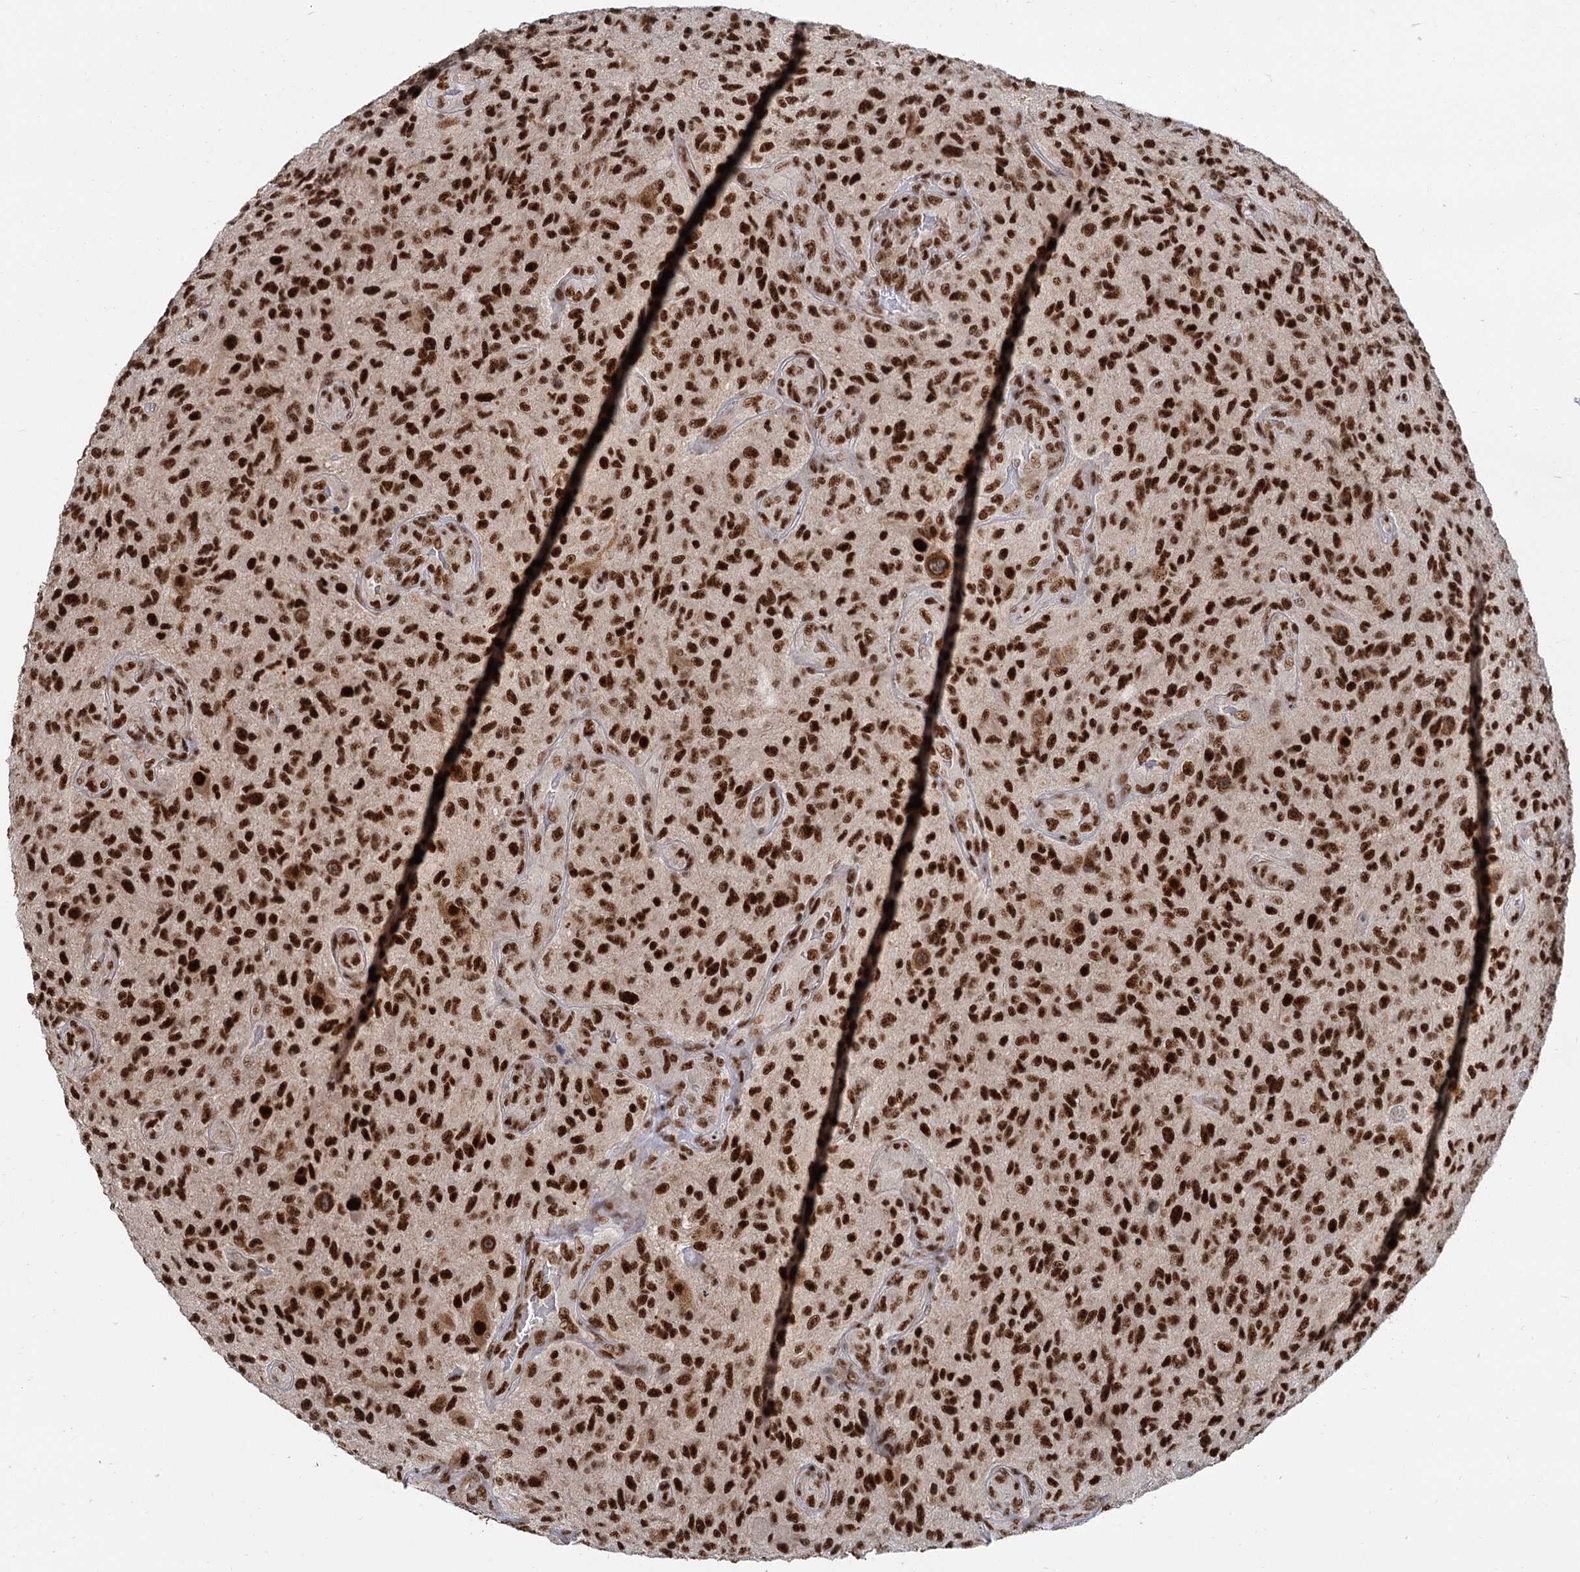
{"staining": {"intensity": "strong", "quantity": ">75%", "location": "nuclear"}, "tissue": "glioma", "cell_type": "Tumor cells", "image_type": "cancer", "snomed": [{"axis": "morphology", "description": "Glioma, malignant, High grade"}, {"axis": "topography", "description": "Brain"}], "caption": "Immunohistochemical staining of human malignant glioma (high-grade) demonstrates strong nuclear protein positivity in approximately >75% of tumor cells.", "gene": "WBP4", "patient": {"sex": "male", "age": 47}}